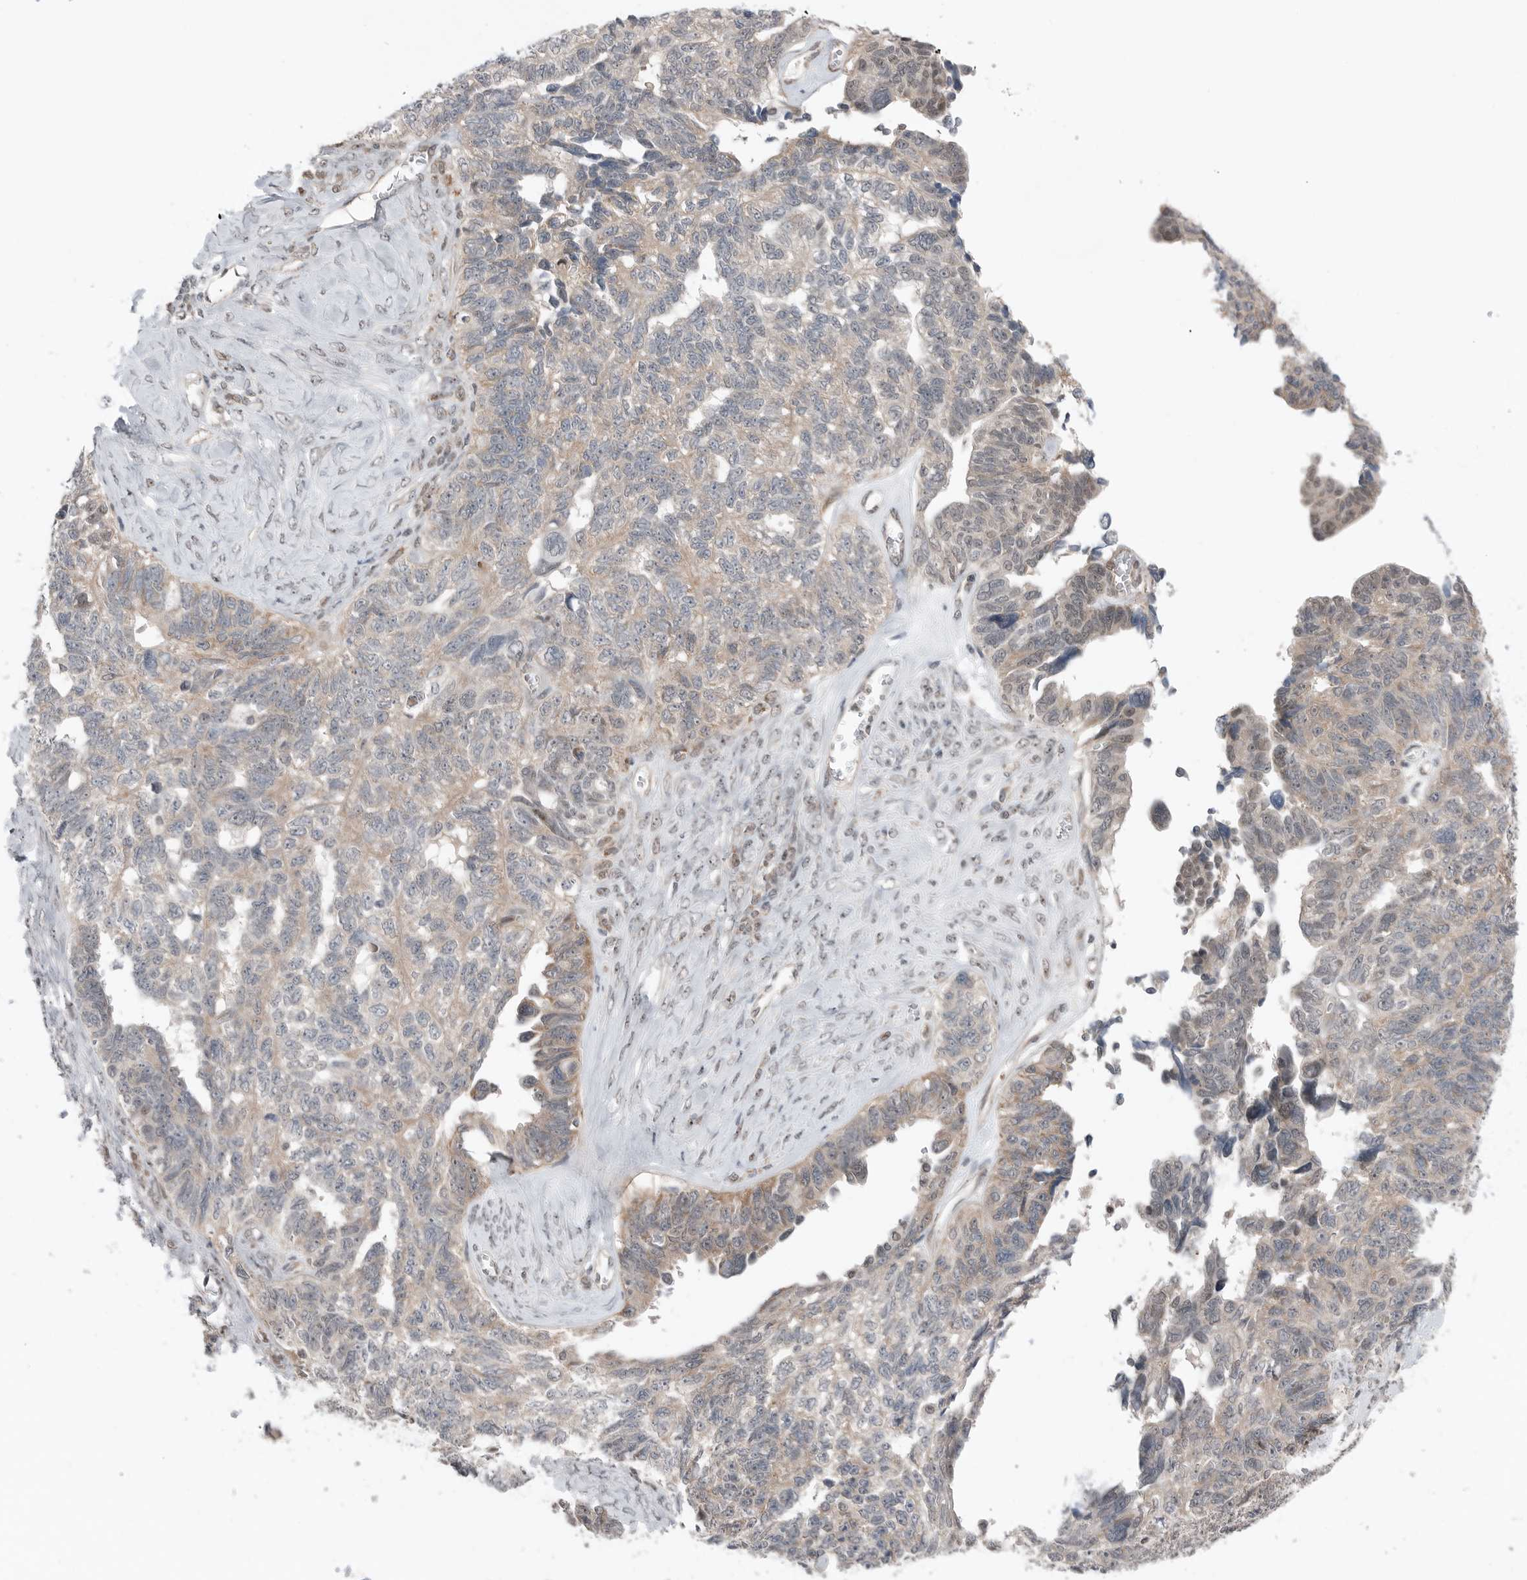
{"staining": {"intensity": "weak", "quantity": "25%-75%", "location": "cytoplasmic/membranous"}, "tissue": "ovarian cancer", "cell_type": "Tumor cells", "image_type": "cancer", "snomed": [{"axis": "morphology", "description": "Cystadenocarcinoma, serous, NOS"}, {"axis": "topography", "description": "Ovary"}], "caption": "Human ovarian cancer stained for a protein (brown) demonstrates weak cytoplasmic/membranous positive staining in approximately 25%-75% of tumor cells.", "gene": "NTAQ1", "patient": {"sex": "female", "age": 79}}